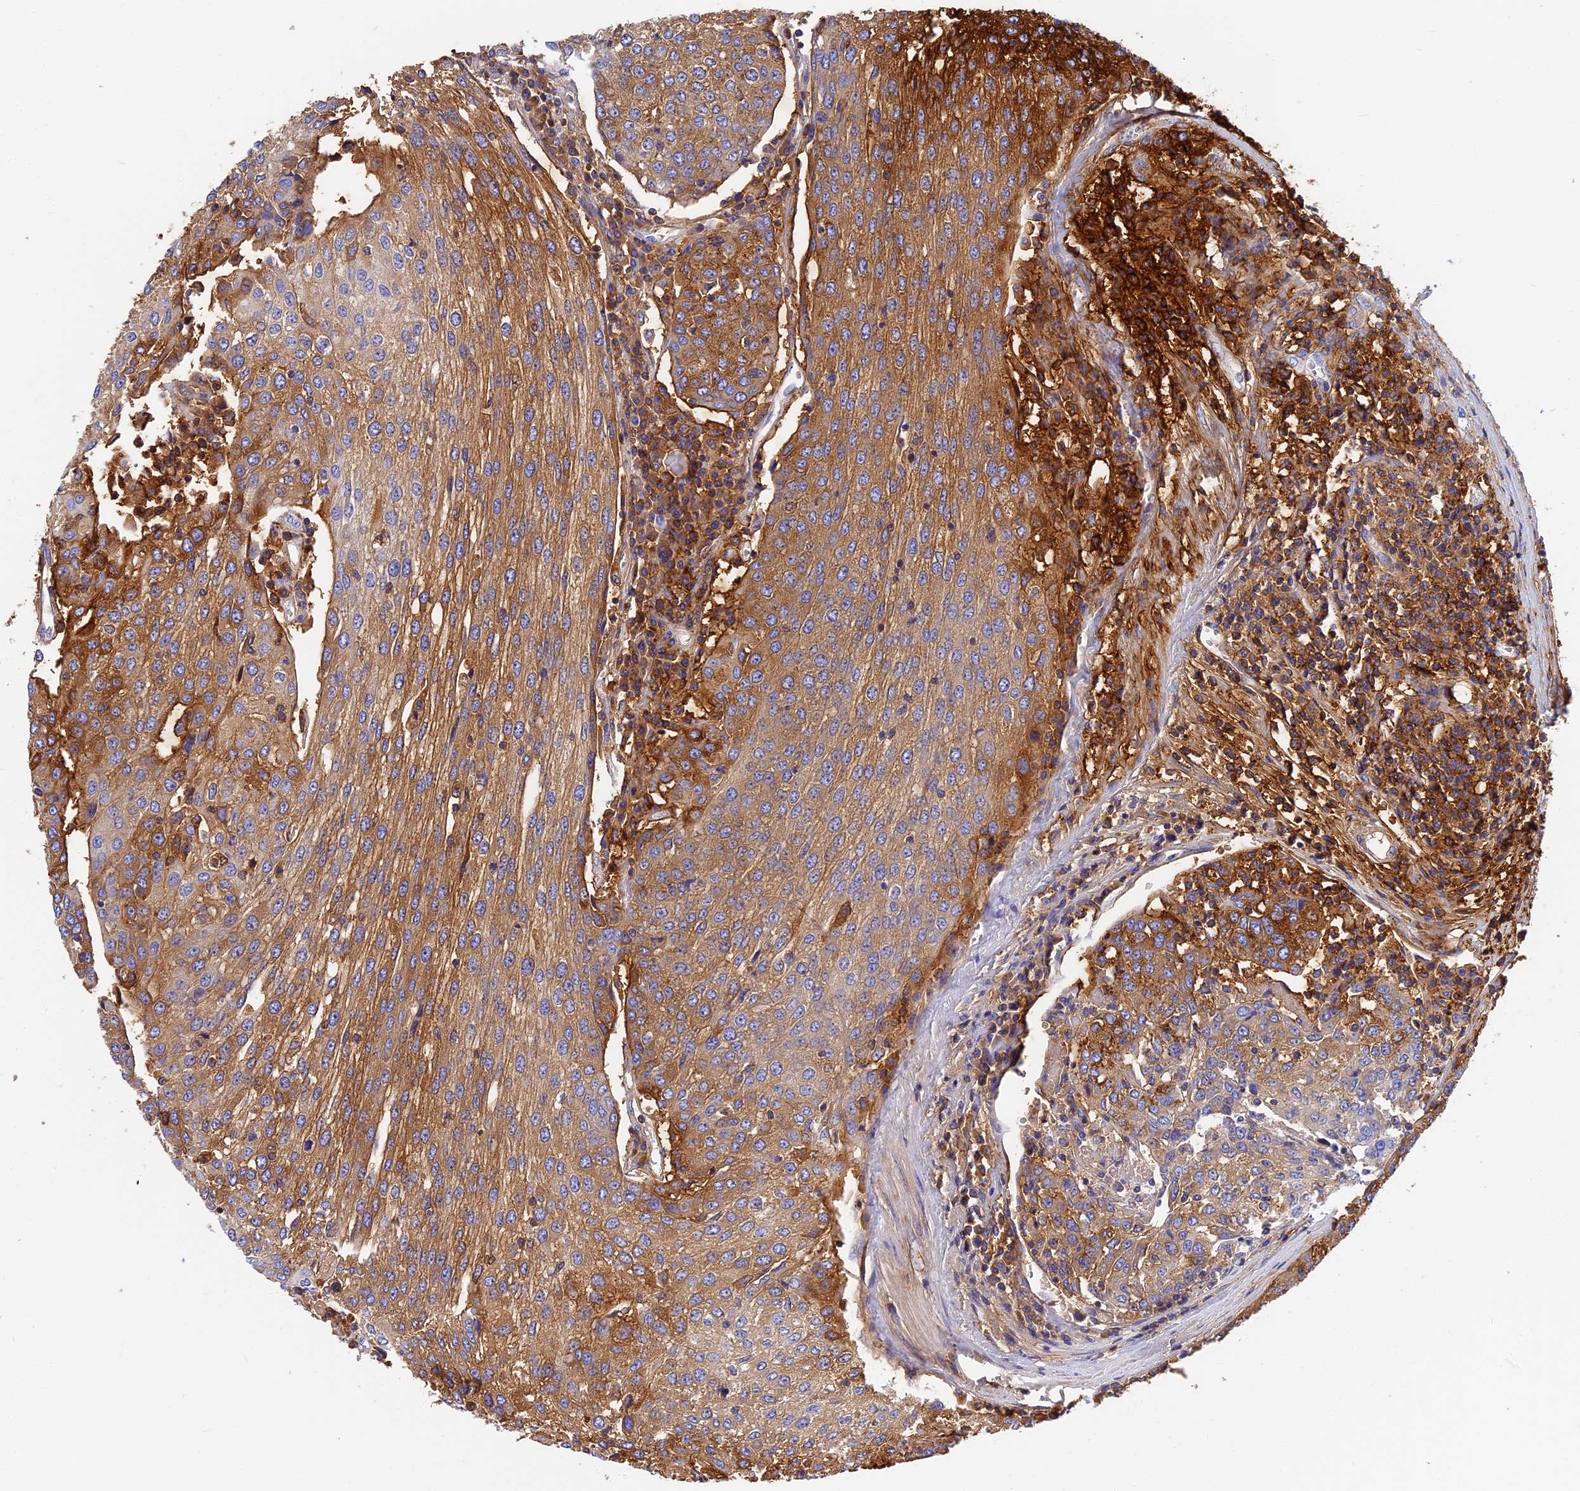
{"staining": {"intensity": "moderate", "quantity": "25%-75%", "location": "cytoplasmic/membranous"}, "tissue": "urothelial cancer", "cell_type": "Tumor cells", "image_type": "cancer", "snomed": [{"axis": "morphology", "description": "Urothelial carcinoma, High grade"}, {"axis": "topography", "description": "Urinary bladder"}], "caption": "Urothelial cancer stained with immunohistochemistry shows moderate cytoplasmic/membranous positivity in about 25%-75% of tumor cells. Nuclei are stained in blue.", "gene": "ITIH1", "patient": {"sex": "female", "age": 85}}